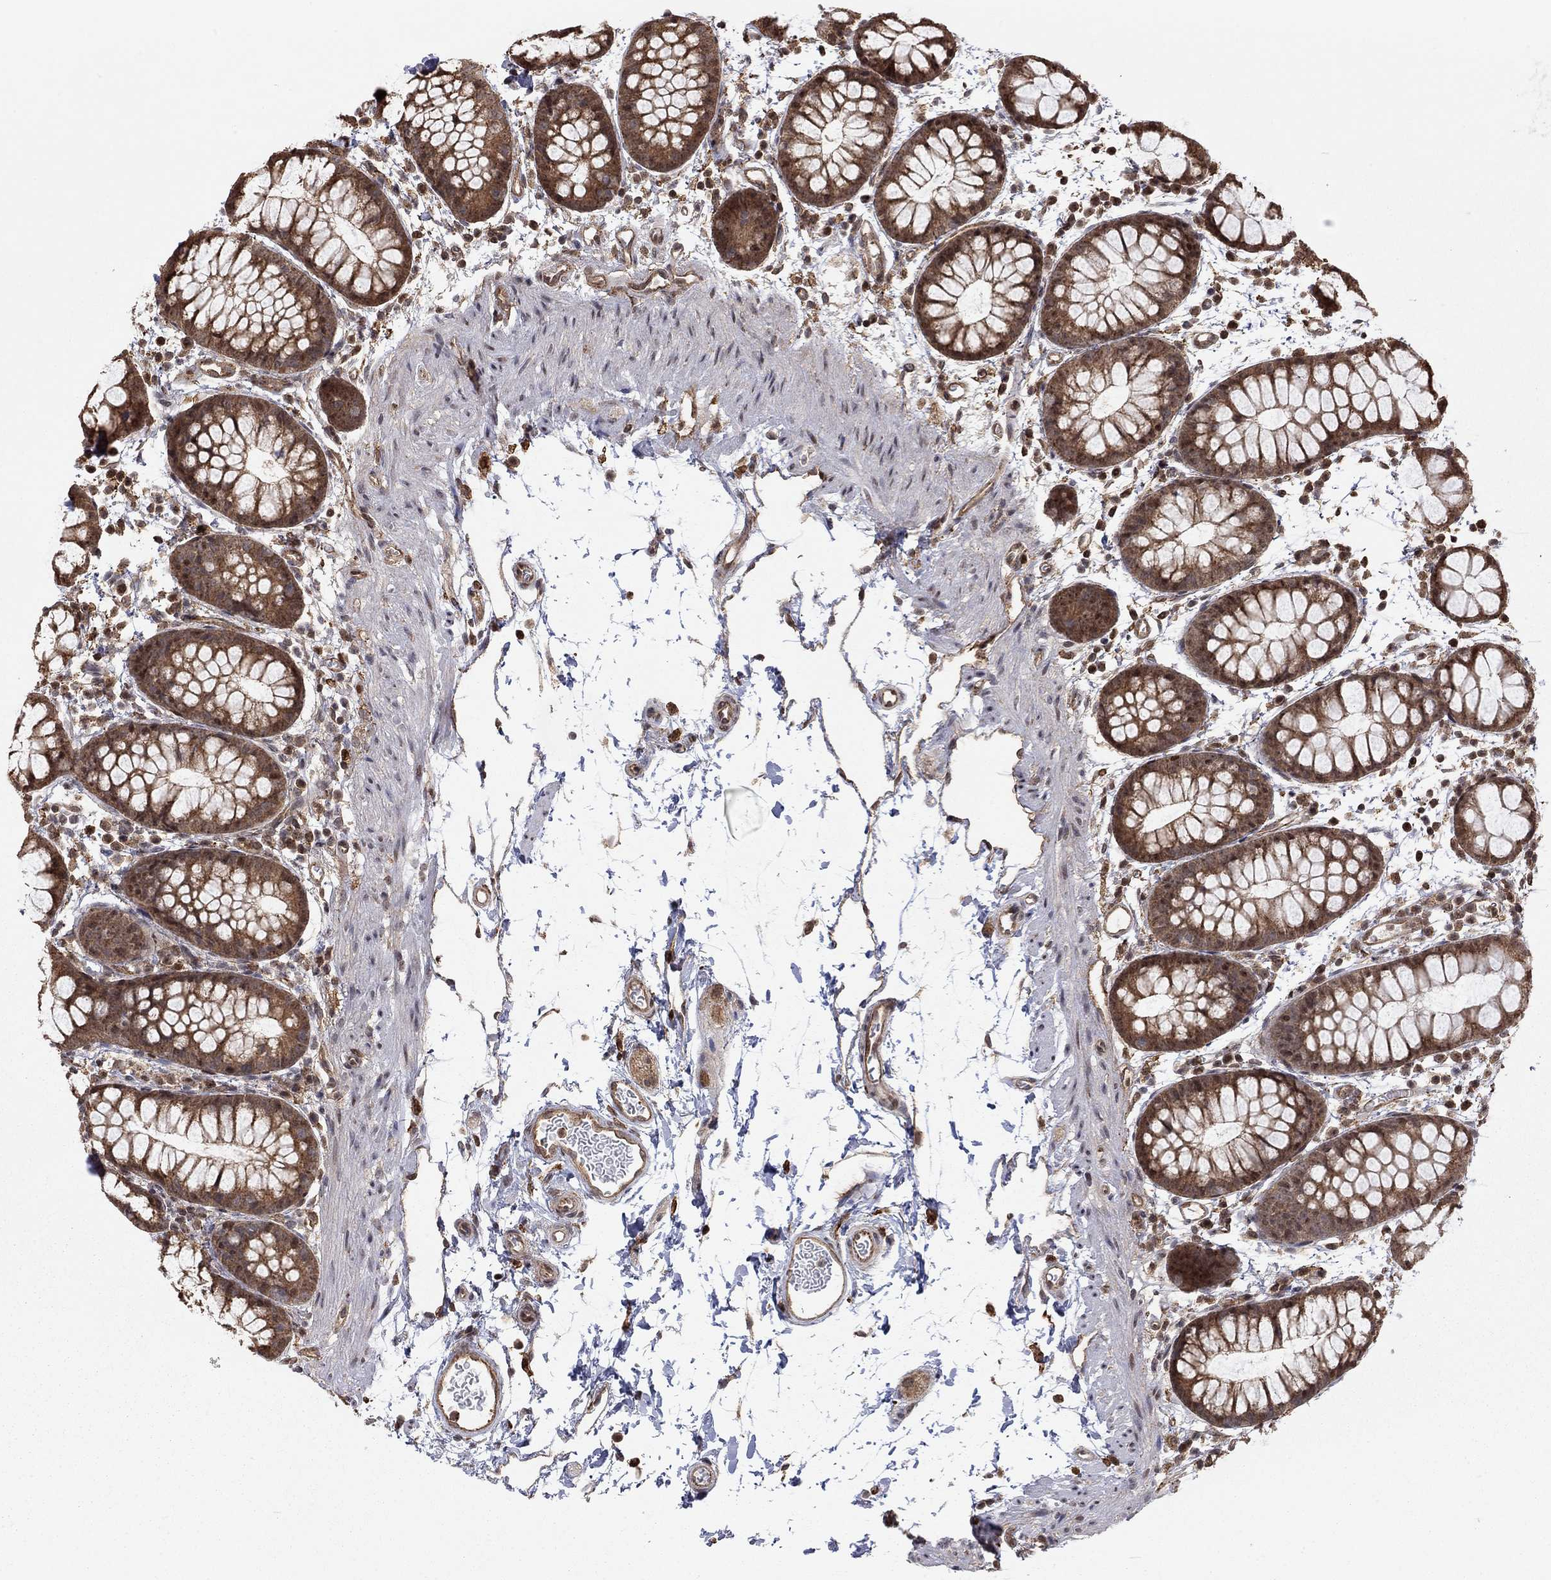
{"staining": {"intensity": "moderate", "quantity": ">75%", "location": "cytoplasmic/membranous"}, "tissue": "rectum", "cell_type": "Glandular cells", "image_type": "normal", "snomed": [{"axis": "morphology", "description": "Normal tissue, NOS"}, {"axis": "topography", "description": "Rectum"}], "caption": "Normal rectum was stained to show a protein in brown. There is medium levels of moderate cytoplasmic/membranous expression in approximately >75% of glandular cells.", "gene": "TDP1", "patient": {"sex": "male", "age": 57}}